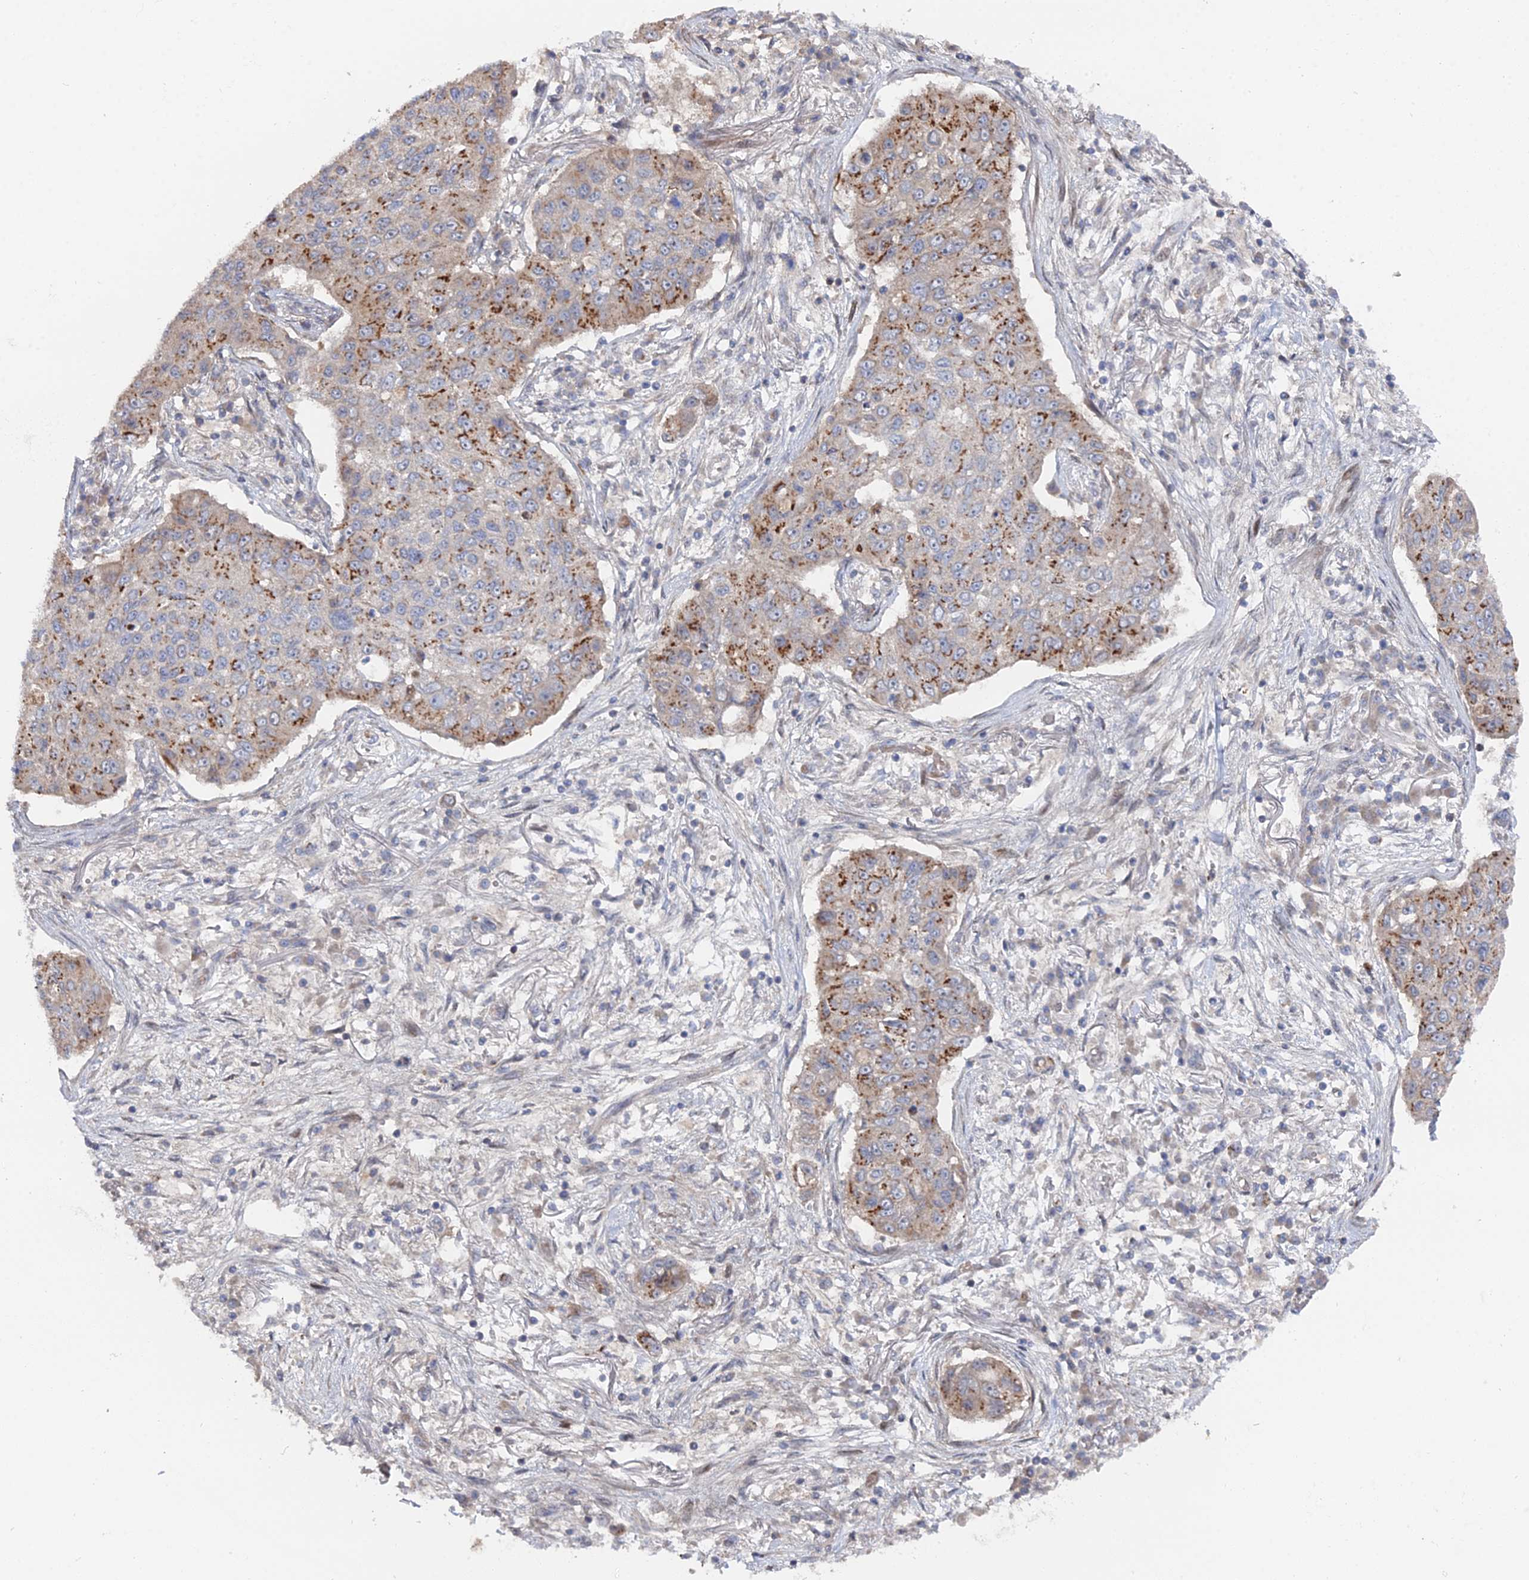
{"staining": {"intensity": "strong", "quantity": "<25%", "location": "cytoplasmic/membranous"}, "tissue": "lung cancer", "cell_type": "Tumor cells", "image_type": "cancer", "snomed": [{"axis": "morphology", "description": "Squamous cell carcinoma, NOS"}, {"axis": "topography", "description": "Lung"}], "caption": "This histopathology image displays immunohistochemistry staining of human lung cancer, with medium strong cytoplasmic/membranous positivity in about <25% of tumor cells.", "gene": "SGMS1", "patient": {"sex": "male", "age": 74}}